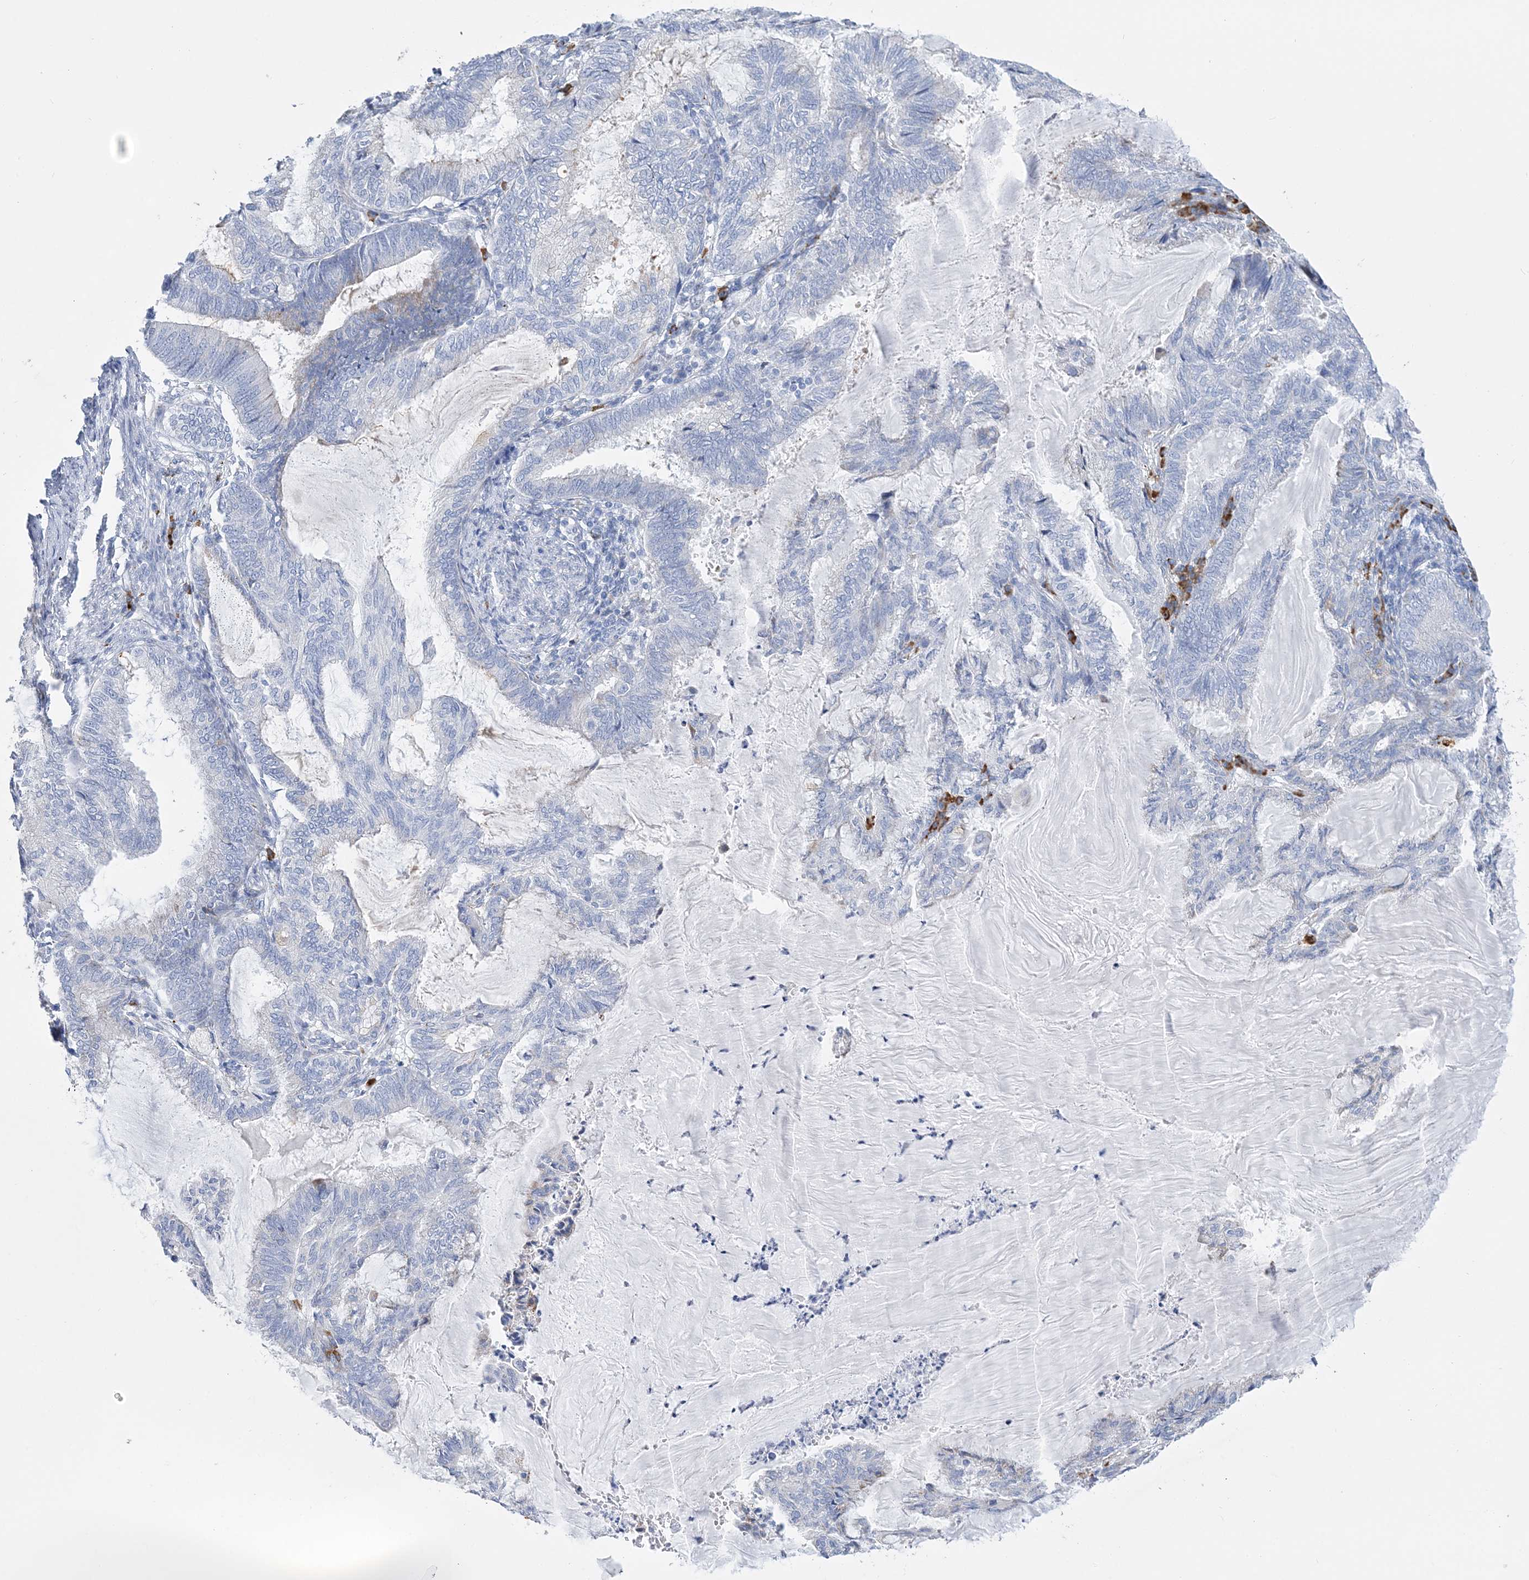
{"staining": {"intensity": "negative", "quantity": "none", "location": "none"}, "tissue": "endometrial cancer", "cell_type": "Tumor cells", "image_type": "cancer", "snomed": [{"axis": "morphology", "description": "Adenocarcinoma, NOS"}, {"axis": "topography", "description": "Endometrium"}], "caption": "This is a photomicrograph of immunohistochemistry staining of endometrial adenocarcinoma, which shows no staining in tumor cells.", "gene": "TSPYL6", "patient": {"sex": "female", "age": 86}}